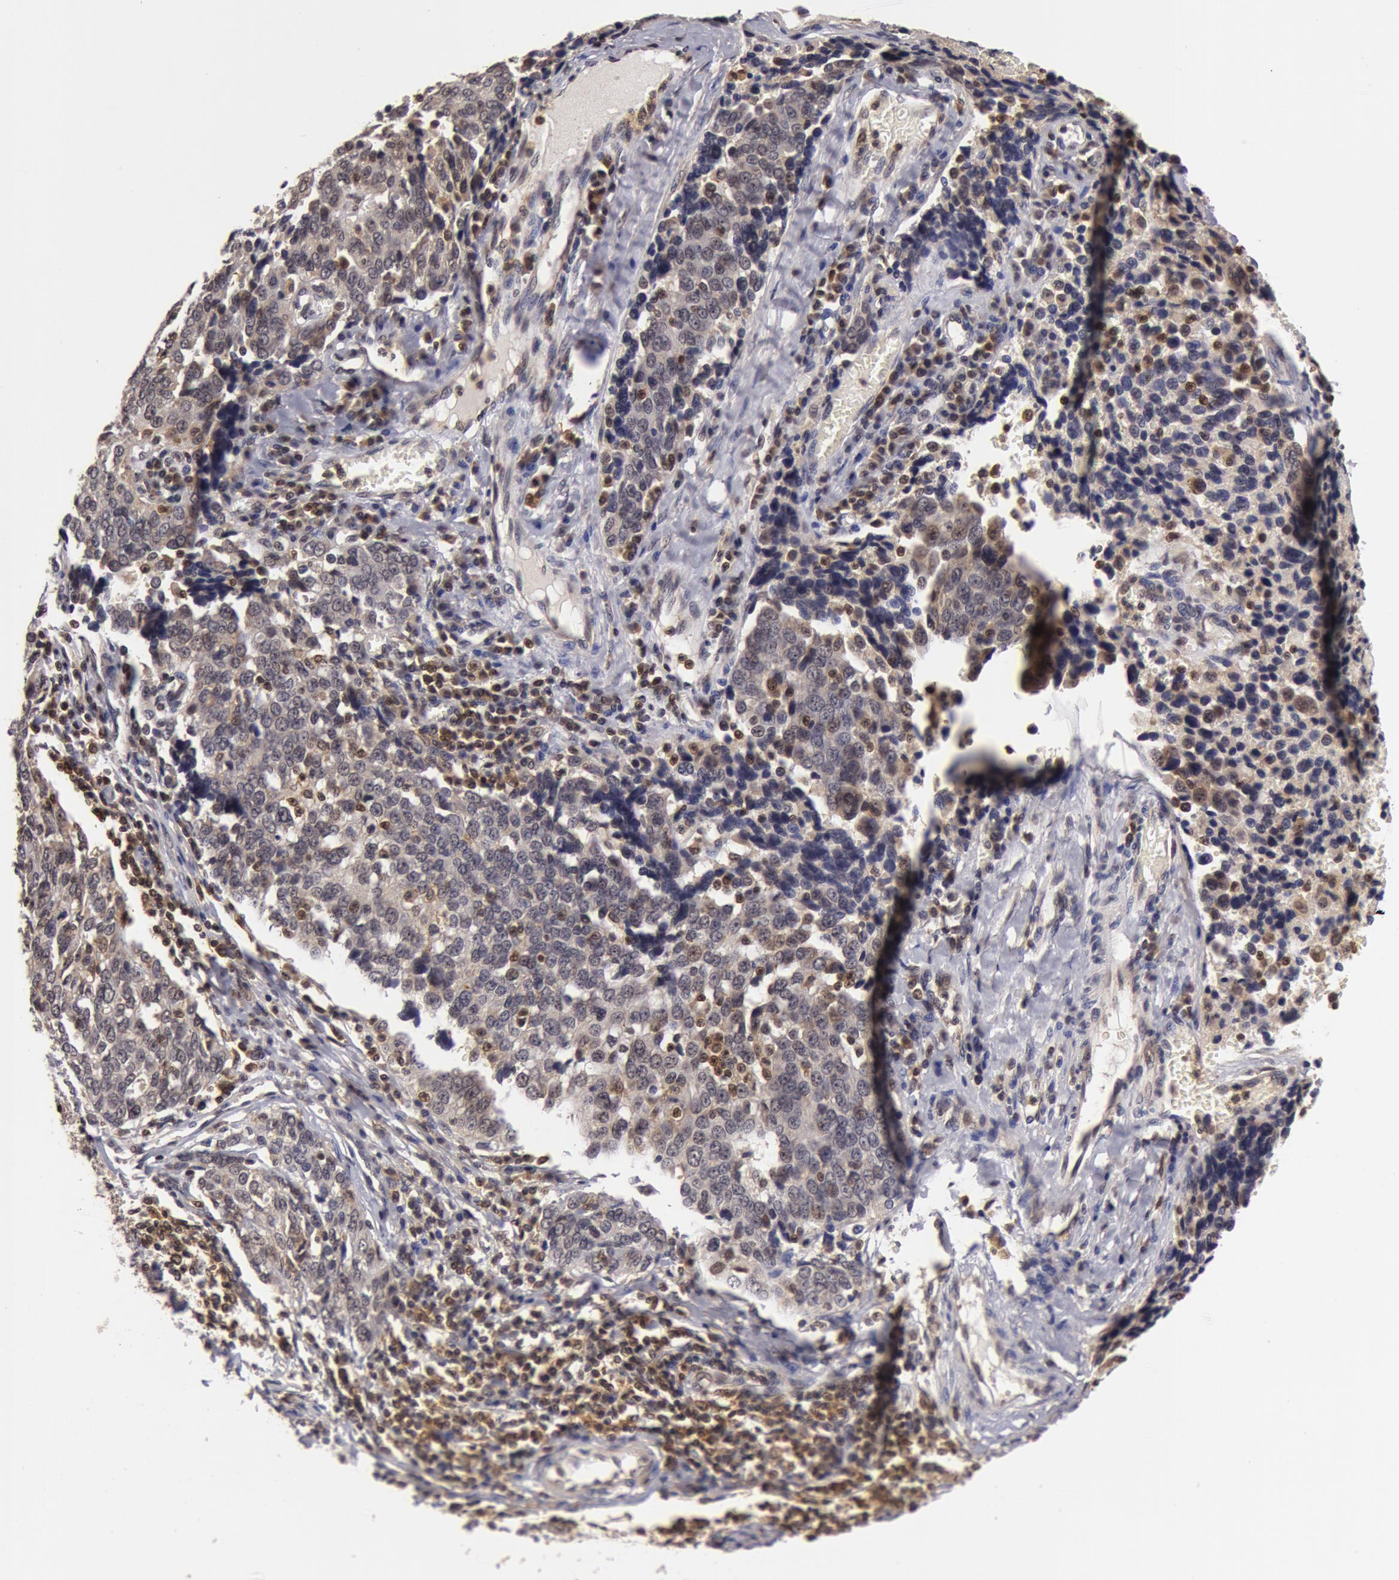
{"staining": {"intensity": "weak", "quantity": "<25%", "location": "nuclear"}, "tissue": "ovarian cancer", "cell_type": "Tumor cells", "image_type": "cancer", "snomed": [{"axis": "morphology", "description": "Carcinoma, endometroid"}, {"axis": "topography", "description": "Ovary"}], "caption": "Human ovarian cancer (endometroid carcinoma) stained for a protein using immunohistochemistry (IHC) exhibits no expression in tumor cells.", "gene": "ZNF350", "patient": {"sex": "female", "age": 75}}